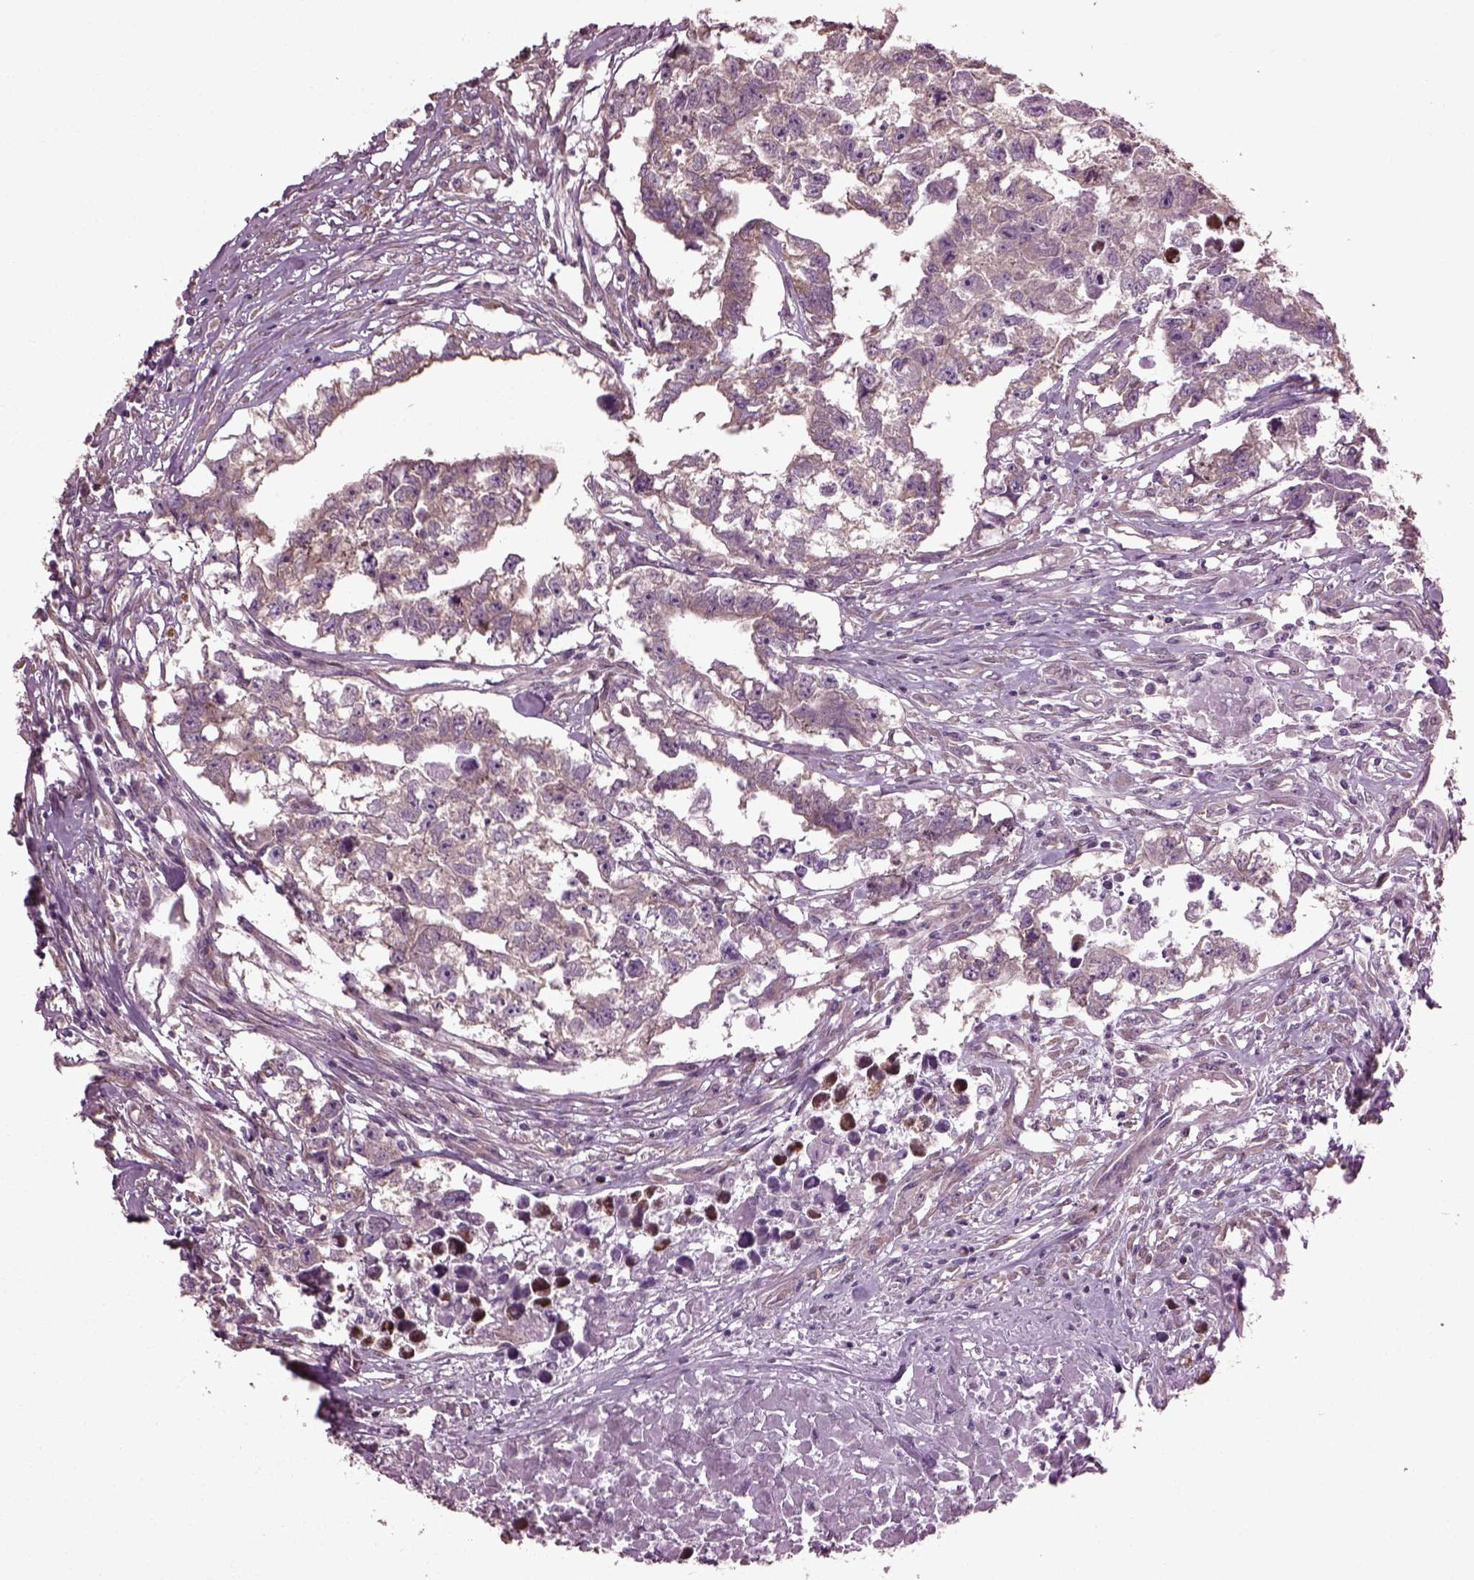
{"staining": {"intensity": "weak", "quantity": ">75%", "location": "cytoplasmic/membranous"}, "tissue": "testis cancer", "cell_type": "Tumor cells", "image_type": "cancer", "snomed": [{"axis": "morphology", "description": "Carcinoma, Embryonal, NOS"}, {"axis": "morphology", "description": "Teratoma, malignant, NOS"}, {"axis": "topography", "description": "Testis"}], "caption": "IHC staining of teratoma (malignant) (testis), which displays low levels of weak cytoplasmic/membranous expression in about >75% of tumor cells indicating weak cytoplasmic/membranous protein staining. The staining was performed using DAB (3,3'-diaminobenzidine) (brown) for protein detection and nuclei were counterstained in hematoxylin (blue).", "gene": "CABP5", "patient": {"sex": "male", "age": 44}}